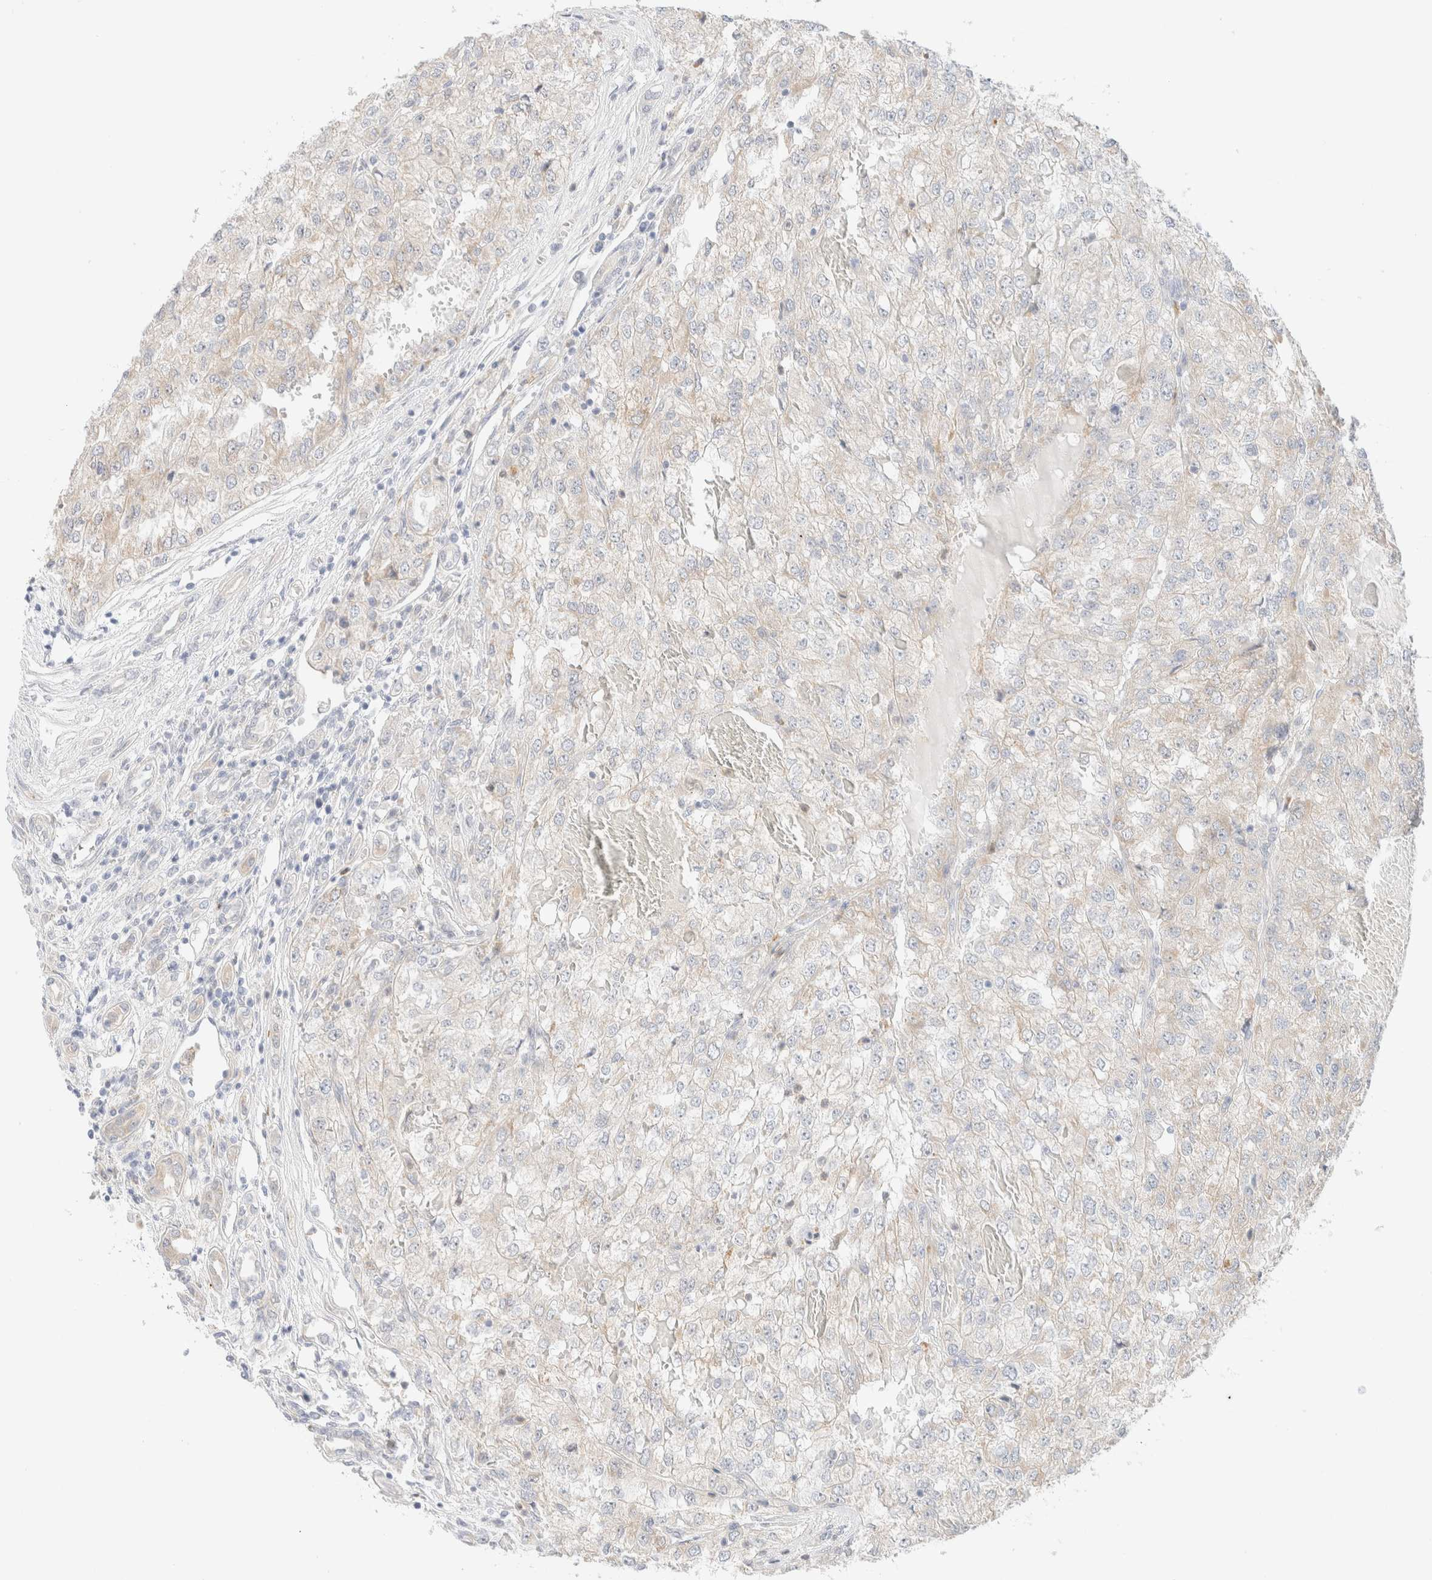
{"staining": {"intensity": "negative", "quantity": "none", "location": "none"}, "tissue": "renal cancer", "cell_type": "Tumor cells", "image_type": "cancer", "snomed": [{"axis": "morphology", "description": "Adenocarcinoma, NOS"}, {"axis": "topography", "description": "Kidney"}], "caption": "Protein analysis of renal cancer (adenocarcinoma) demonstrates no significant expression in tumor cells. (DAB IHC with hematoxylin counter stain).", "gene": "UNC13B", "patient": {"sex": "female", "age": 54}}